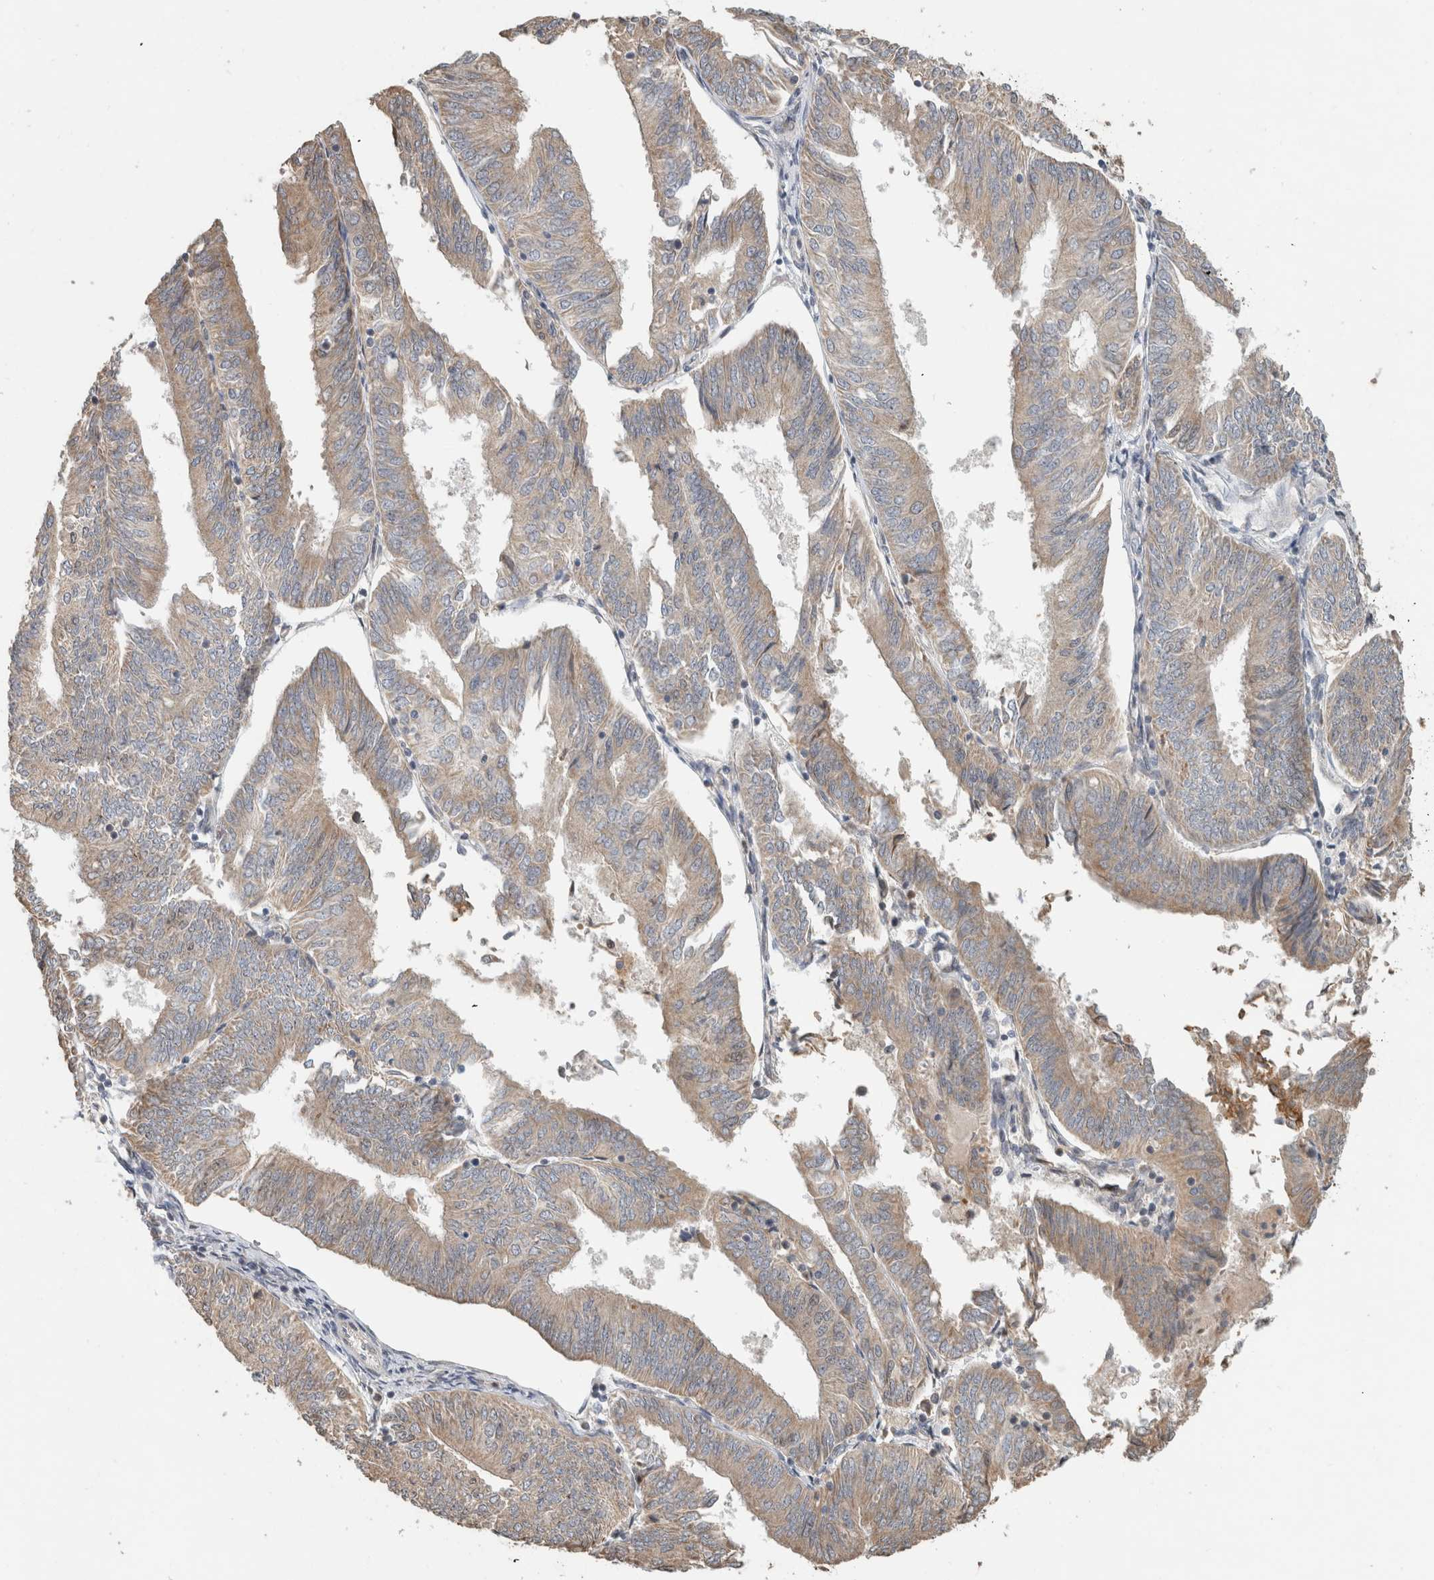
{"staining": {"intensity": "weak", "quantity": ">75%", "location": "cytoplasmic/membranous"}, "tissue": "endometrial cancer", "cell_type": "Tumor cells", "image_type": "cancer", "snomed": [{"axis": "morphology", "description": "Adenocarcinoma, NOS"}, {"axis": "topography", "description": "Endometrium"}], "caption": "An immunohistochemistry (IHC) photomicrograph of neoplastic tissue is shown. Protein staining in brown highlights weak cytoplasmic/membranous positivity in adenocarcinoma (endometrial) within tumor cells. (brown staining indicates protein expression, while blue staining denotes nuclei).", "gene": "GINS4", "patient": {"sex": "female", "age": 58}}